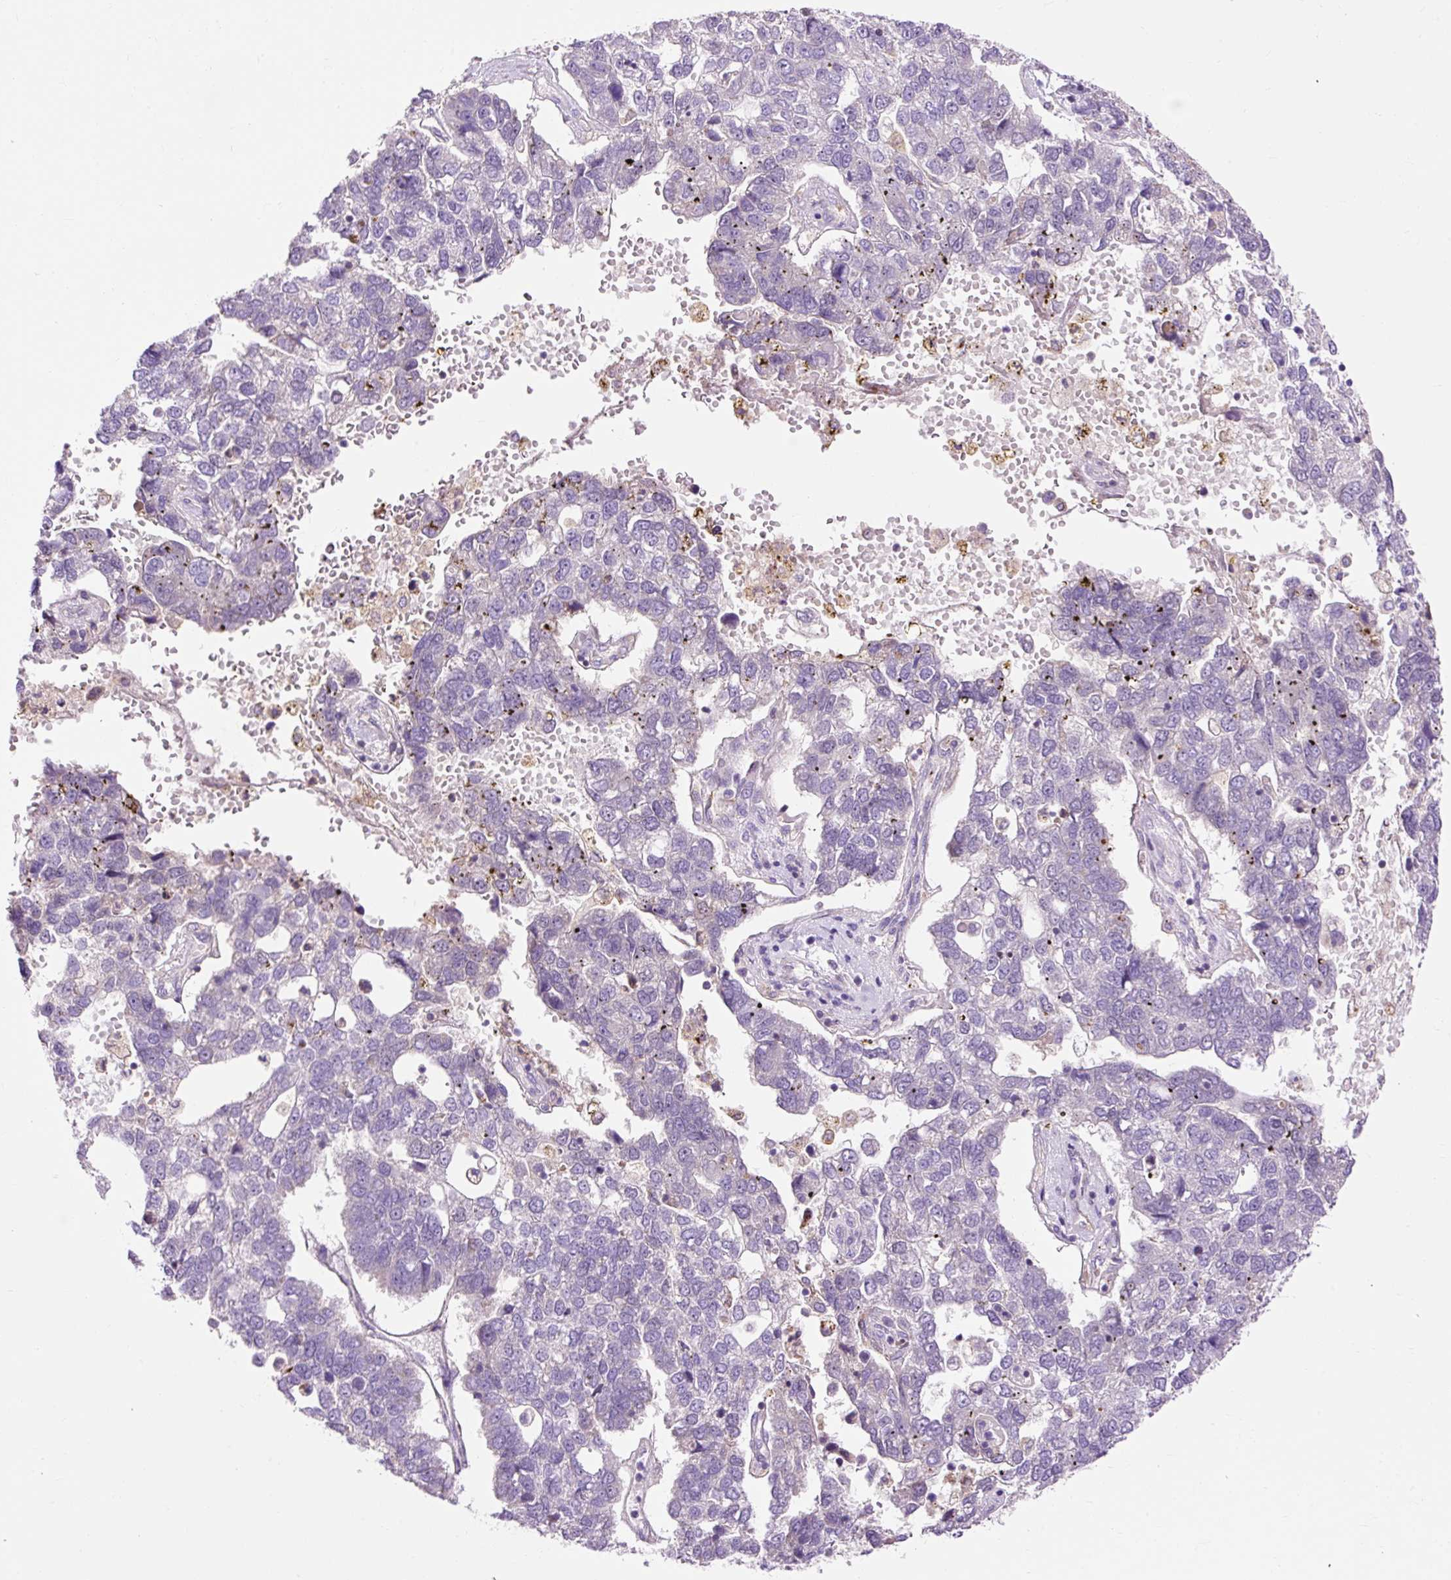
{"staining": {"intensity": "negative", "quantity": "none", "location": "none"}, "tissue": "pancreatic cancer", "cell_type": "Tumor cells", "image_type": "cancer", "snomed": [{"axis": "morphology", "description": "Adenocarcinoma, NOS"}, {"axis": "topography", "description": "Pancreas"}], "caption": "This is an IHC image of human adenocarcinoma (pancreatic). There is no expression in tumor cells.", "gene": "CD83", "patient": {"sex": "female", "age": 61}}